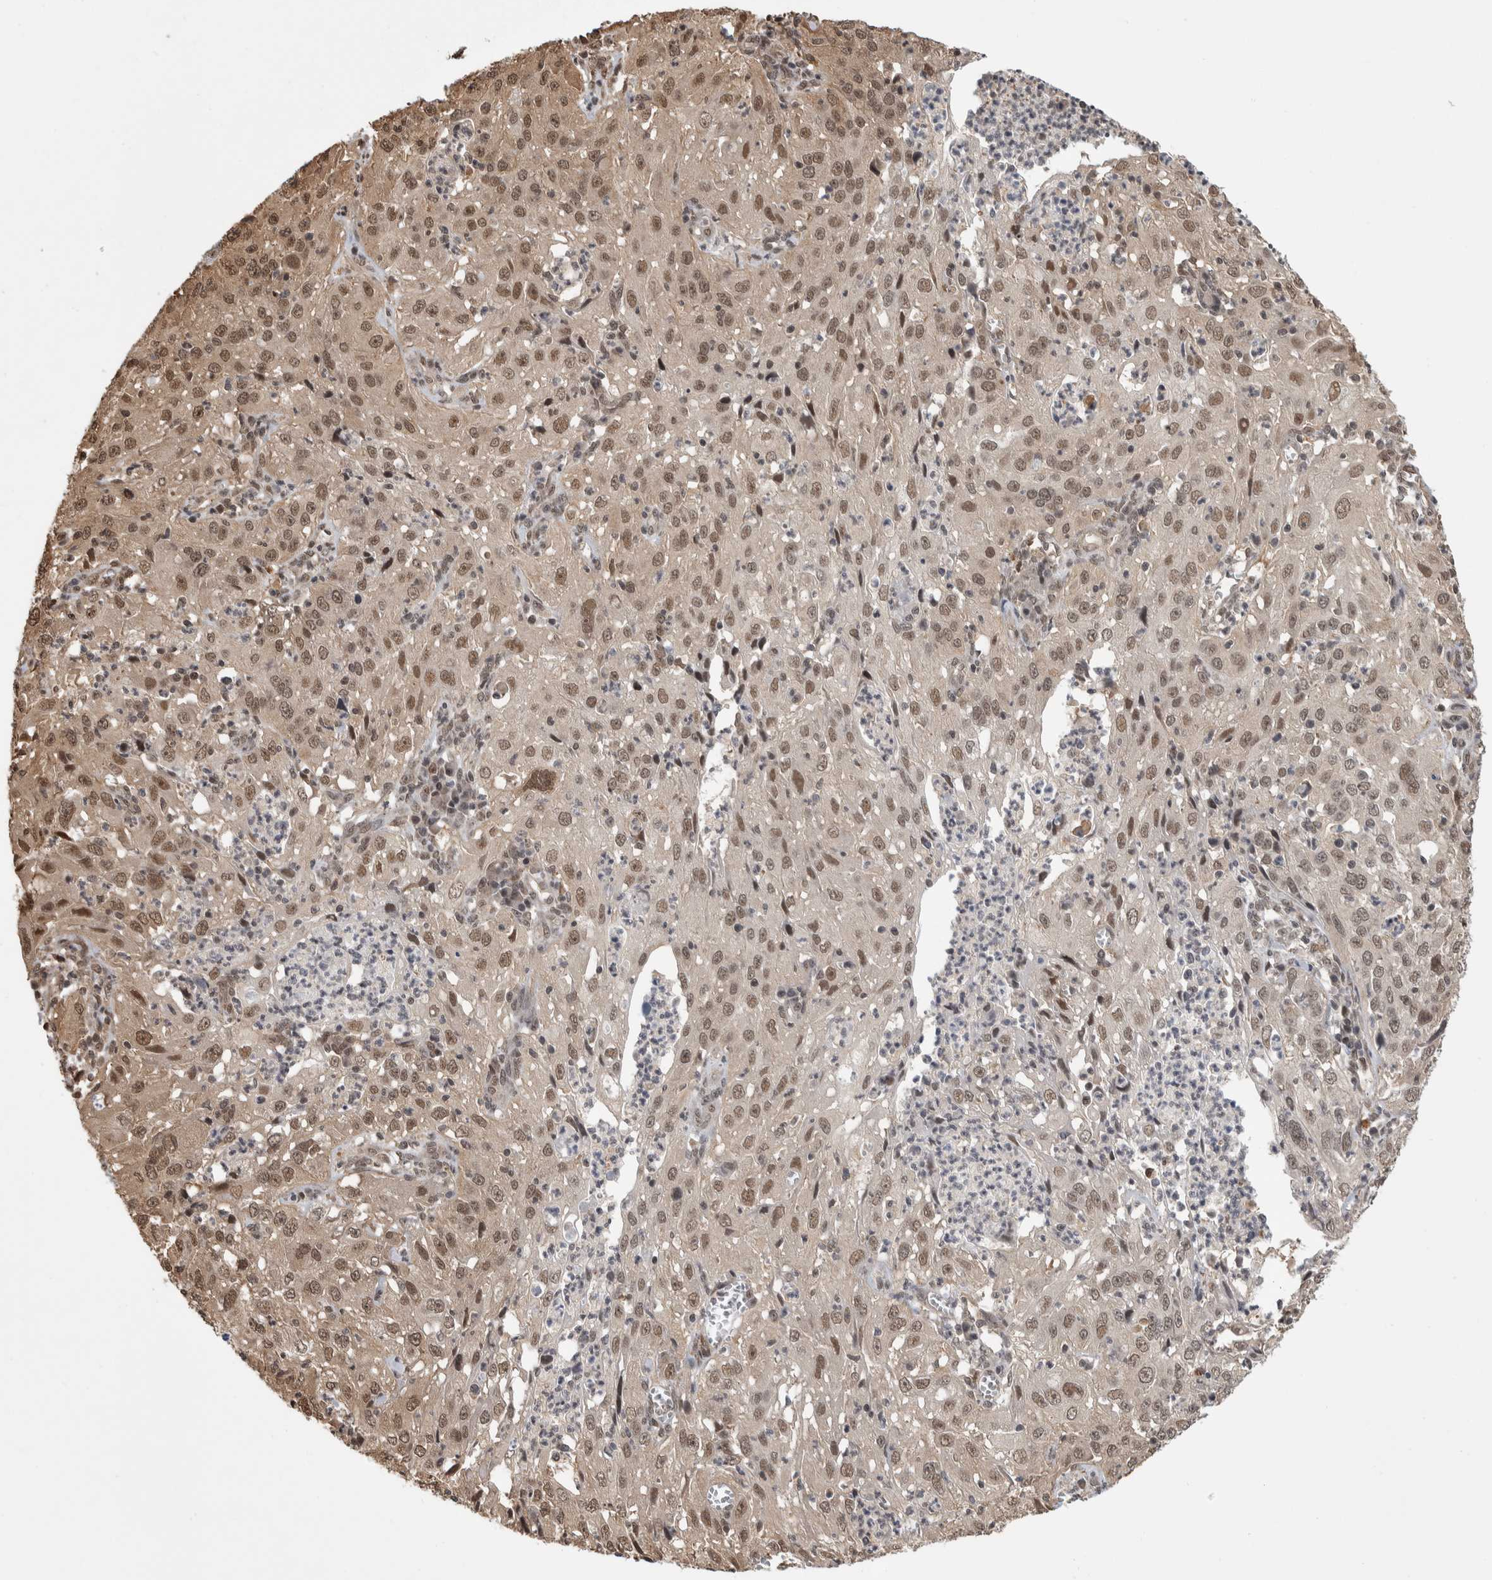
{"staining": {"intensity": "moderate", "quantity": ">75%", "location": "nuclear"}, "tissue": "cervical cancer", "cell_type": "Tumor cells", "image_type": "cancer", "snomed": [{"axis": "morphology", "description": "Squamous cell carcinoma, NOS"}, {"axis": "topography", "description": "Cervix"}], "caption": "A photomicrograph showing moderate nuclear positivity in about >75% of tumor cells in cervical cancer (squamous cell carcinoma), as visualized by brown immunohistochemical staining.", "gene": "ZNF592", "patient": {"sex": "female", "age": 32}}